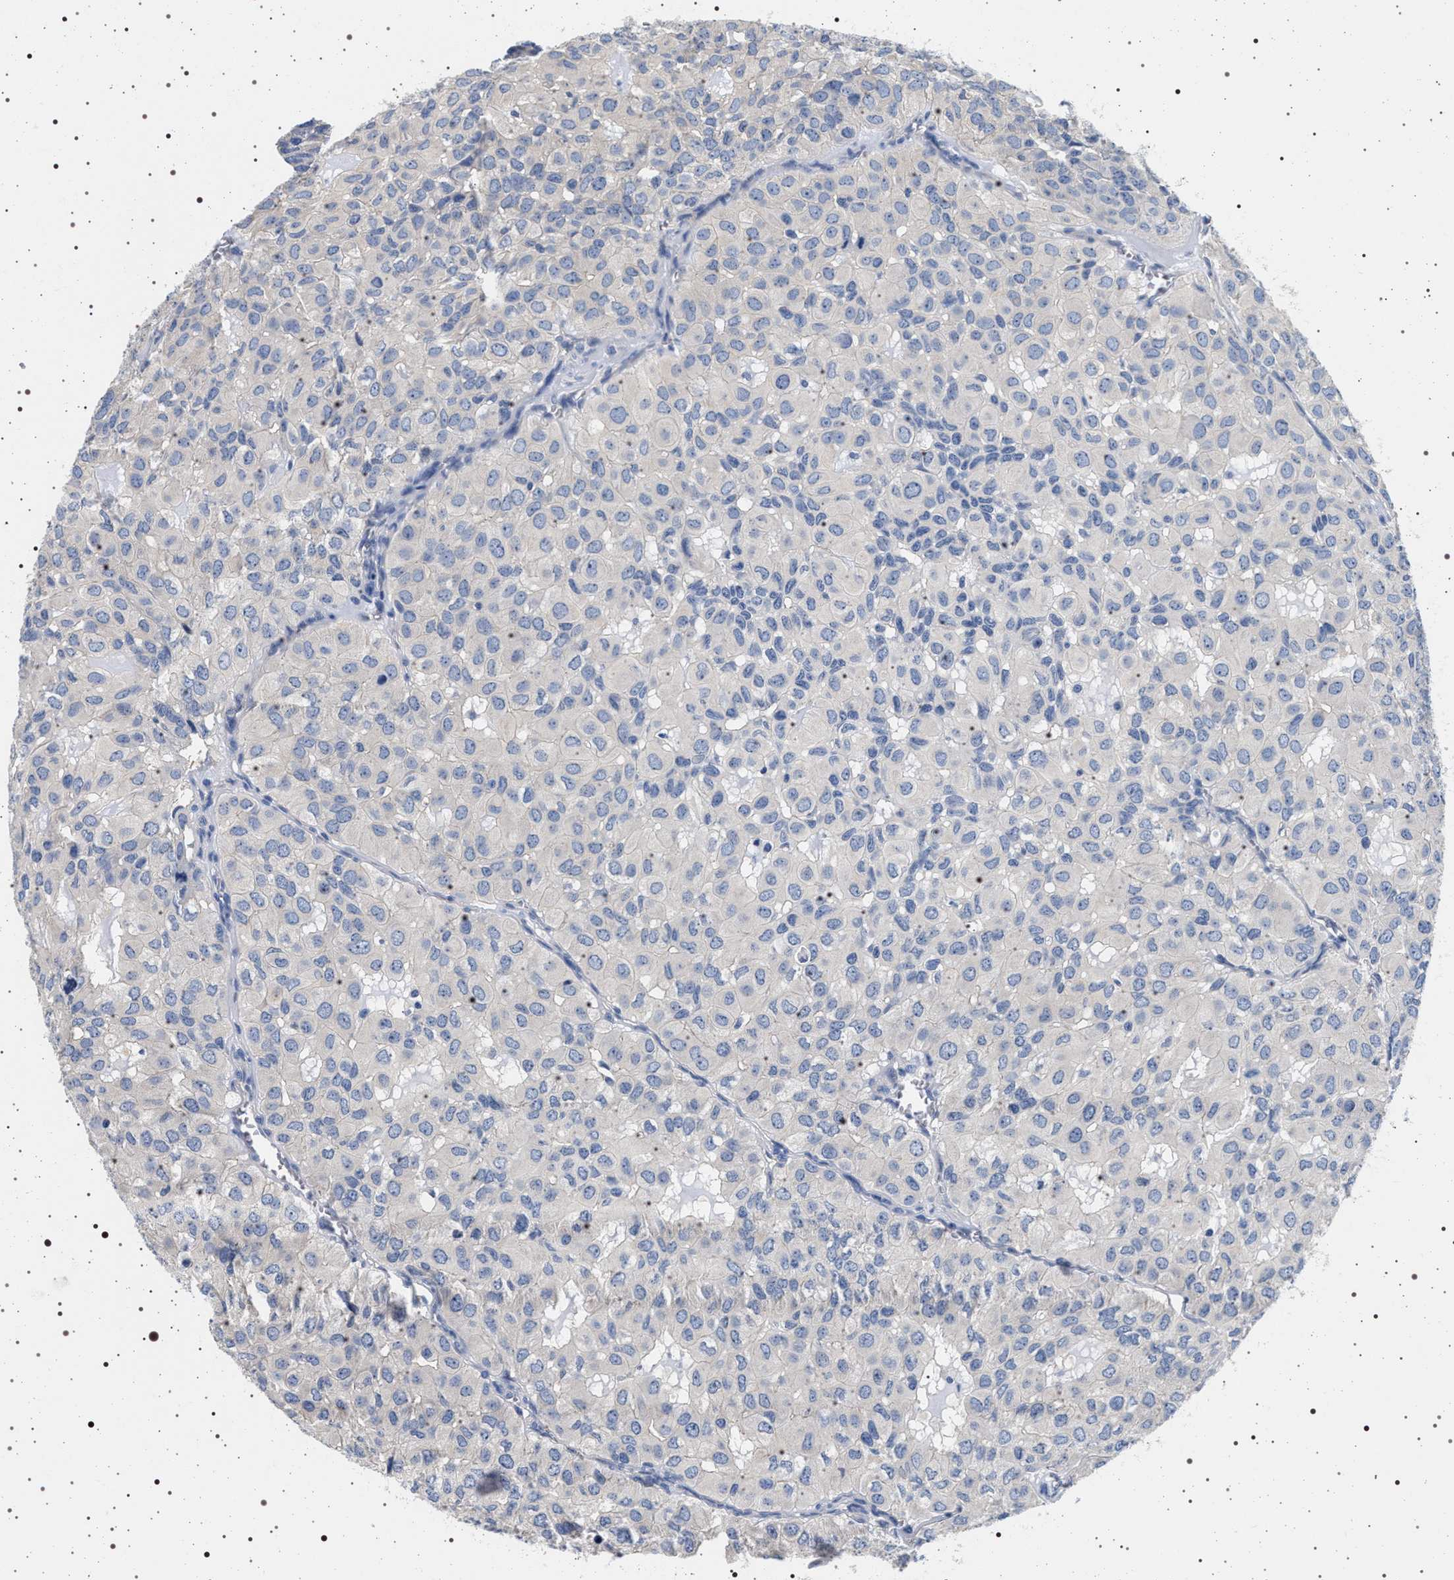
{"staining": {"intensity": "negative", "quantity": "none", "location": "none"}, "tissue": "head and neck cancer", "cell_type": "Tumor cells", "image_type": "cancer", "snomed": [{"axis": "morphology", "description": "Adenocarcinoma, NOS"}, {"axis": "topography", "description": "Salivary gland, NOS"}, {"axis": "topography", "description": "Head-Neck"}], "caption": "High magnification brightfield microscopy of head and neck adenocarcinoma stained with DAB (3,3'-diaminobenzidine) (brown) and counterstained with hematoxylin (blue): tumor cells show no significant expression.", "gene": "HSD17B1", "patient": {"sex": "female", "age": 76}}